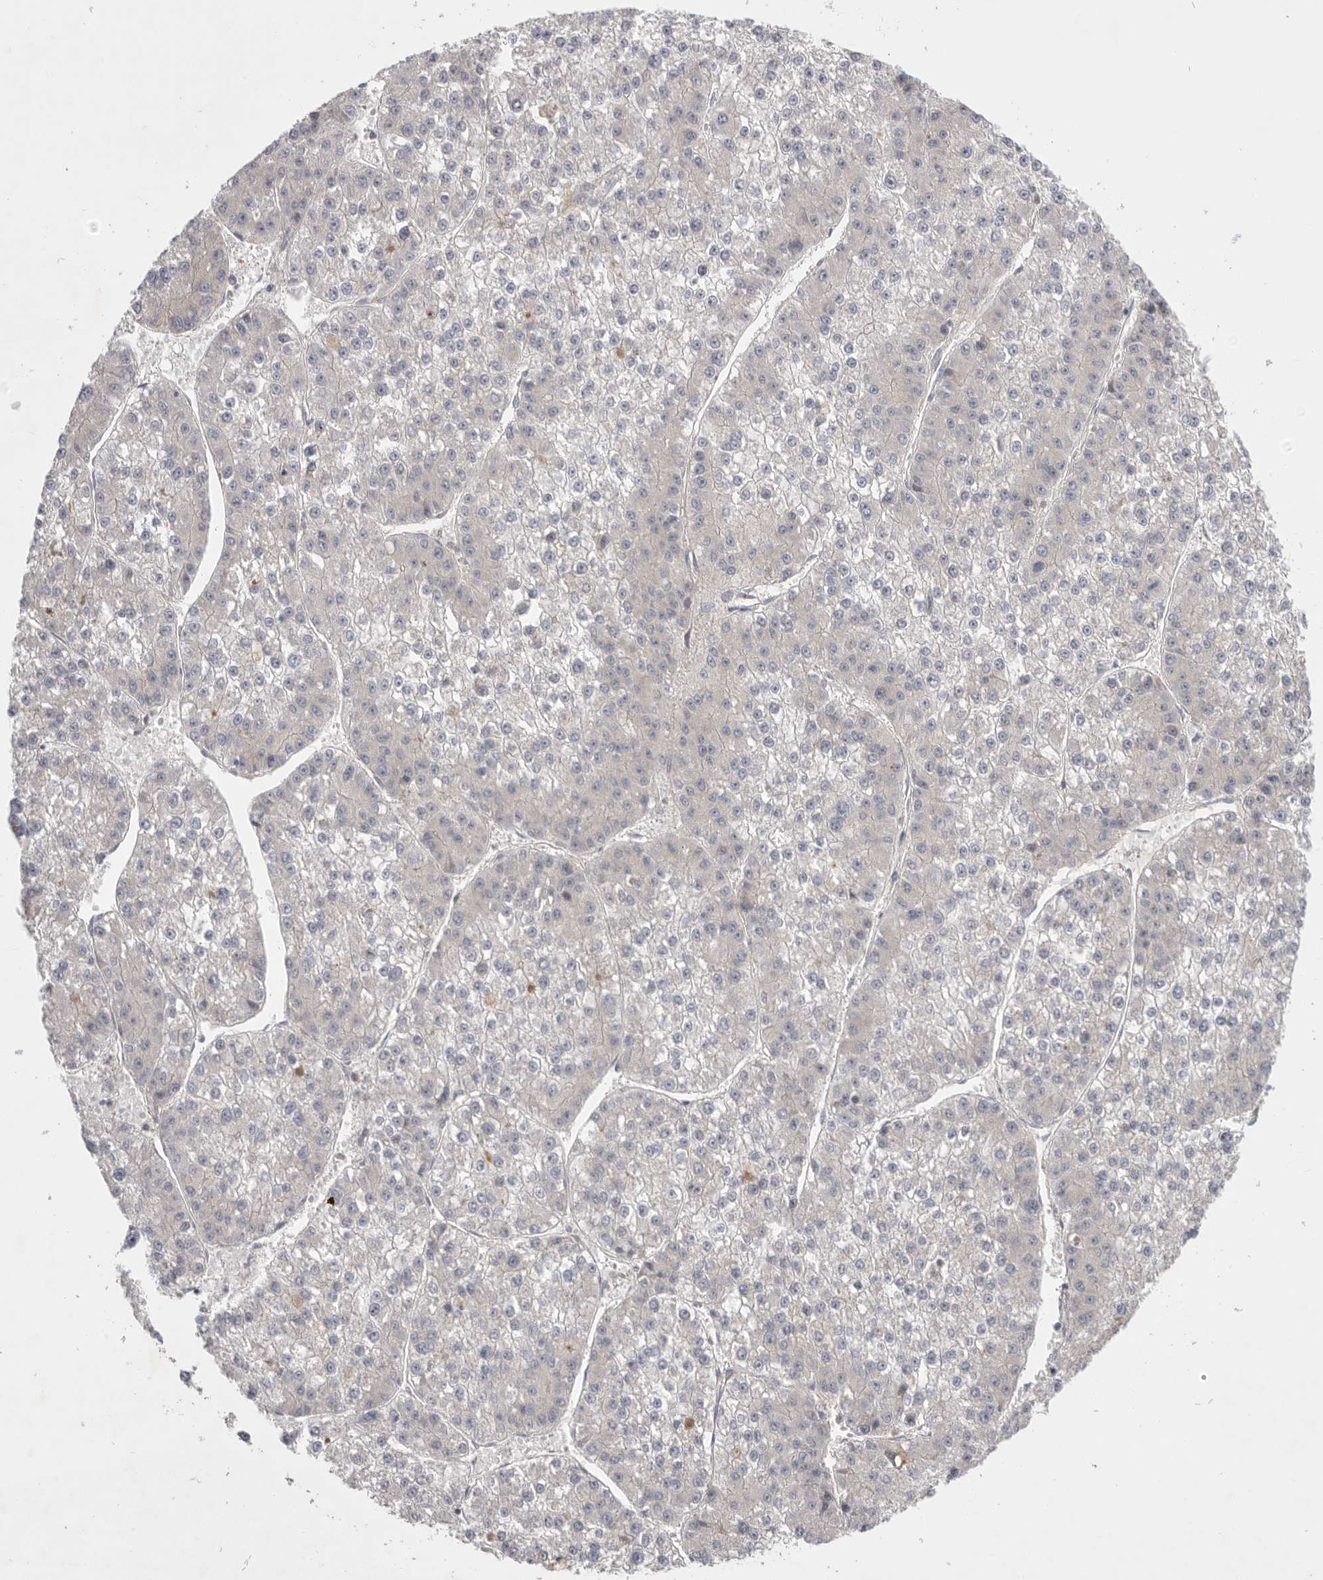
{"staining": {"intensity": "negative", "quantity": "none", "location": "none"}, "tissue": "liver cancer", "cell_type": "Tumor cells", "image_type": "cancer", "snomed": [{"axis": "morphology", "description": "Carcinoma, Hepatocellular, NOS"}, {"axis": "topography", "description": "Liver"}], "caption": "Immunohistochemistry (IHC) photomicrograph of human liver cancer stained for a protein (brown), which displays no positivity in tumor cells.", "gene": "MTFR1L", "patient": {"sex": "female", "age": 73}}